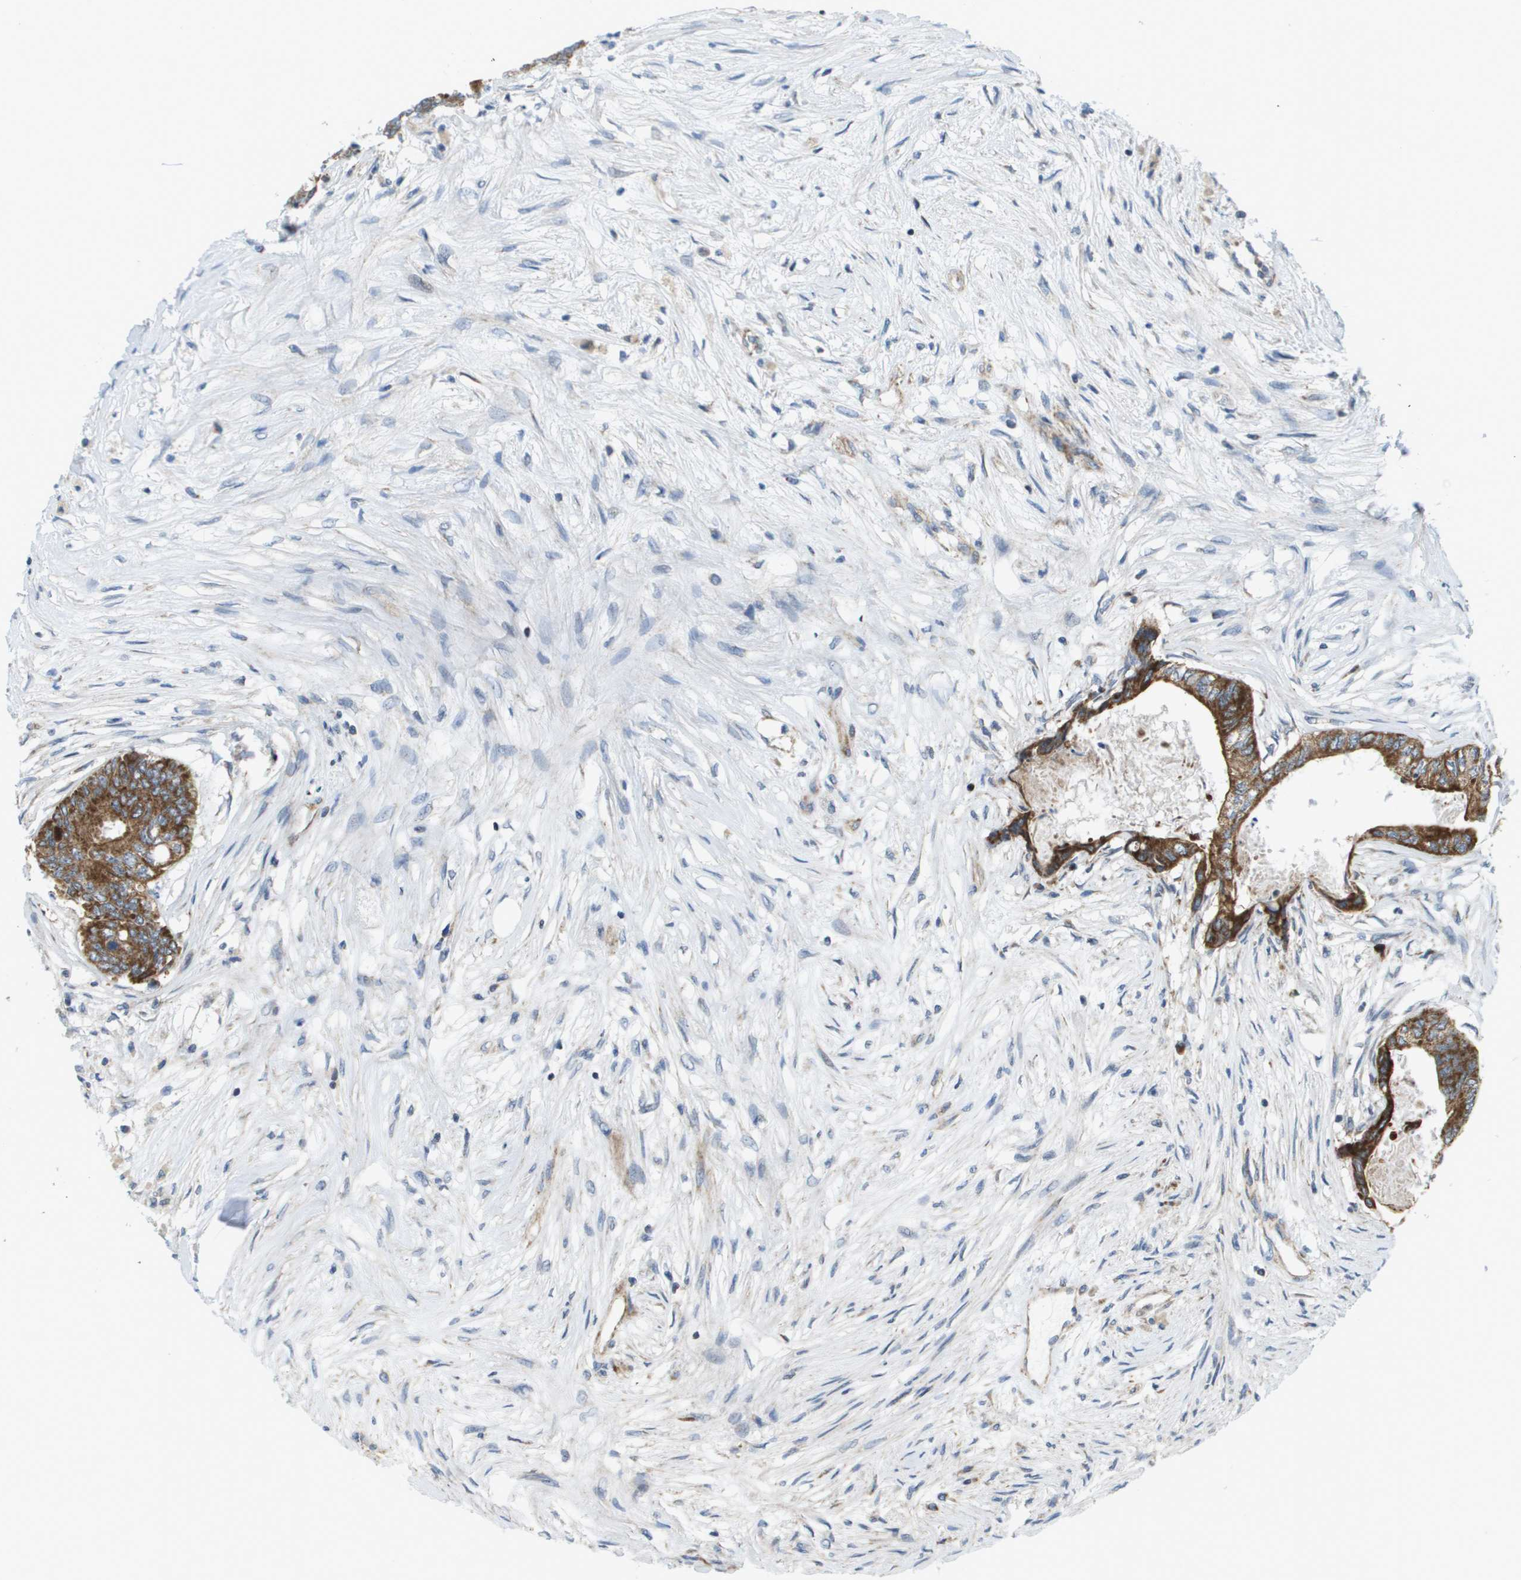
{"staining": {"intensity": "moderate", "quantity": ">75%", "location": "cytoplasmic/membranous"}, "tissue": "colorectal cancer", "cell_type": "Tumor cells", "image_type": "cancer", "snomed": [{"axis": "morphology", "description": "Adenocarcinoma, NOS"}, {"axis": "topography", "description": "Rectum"}], "caption": "Immunohistochemistry micrograph of neoplastic tissue: human colorectal cancer stained using immunohistochemistry (IHC) exhibits medium levels of moderate protein expression localized specifically in the cytoplasmic/membranous of tumor cells, appearing as a cytoplasmic/membranous brown color.", "gene": "KRT23", "patient": {"sex": "male", "age": 63}}